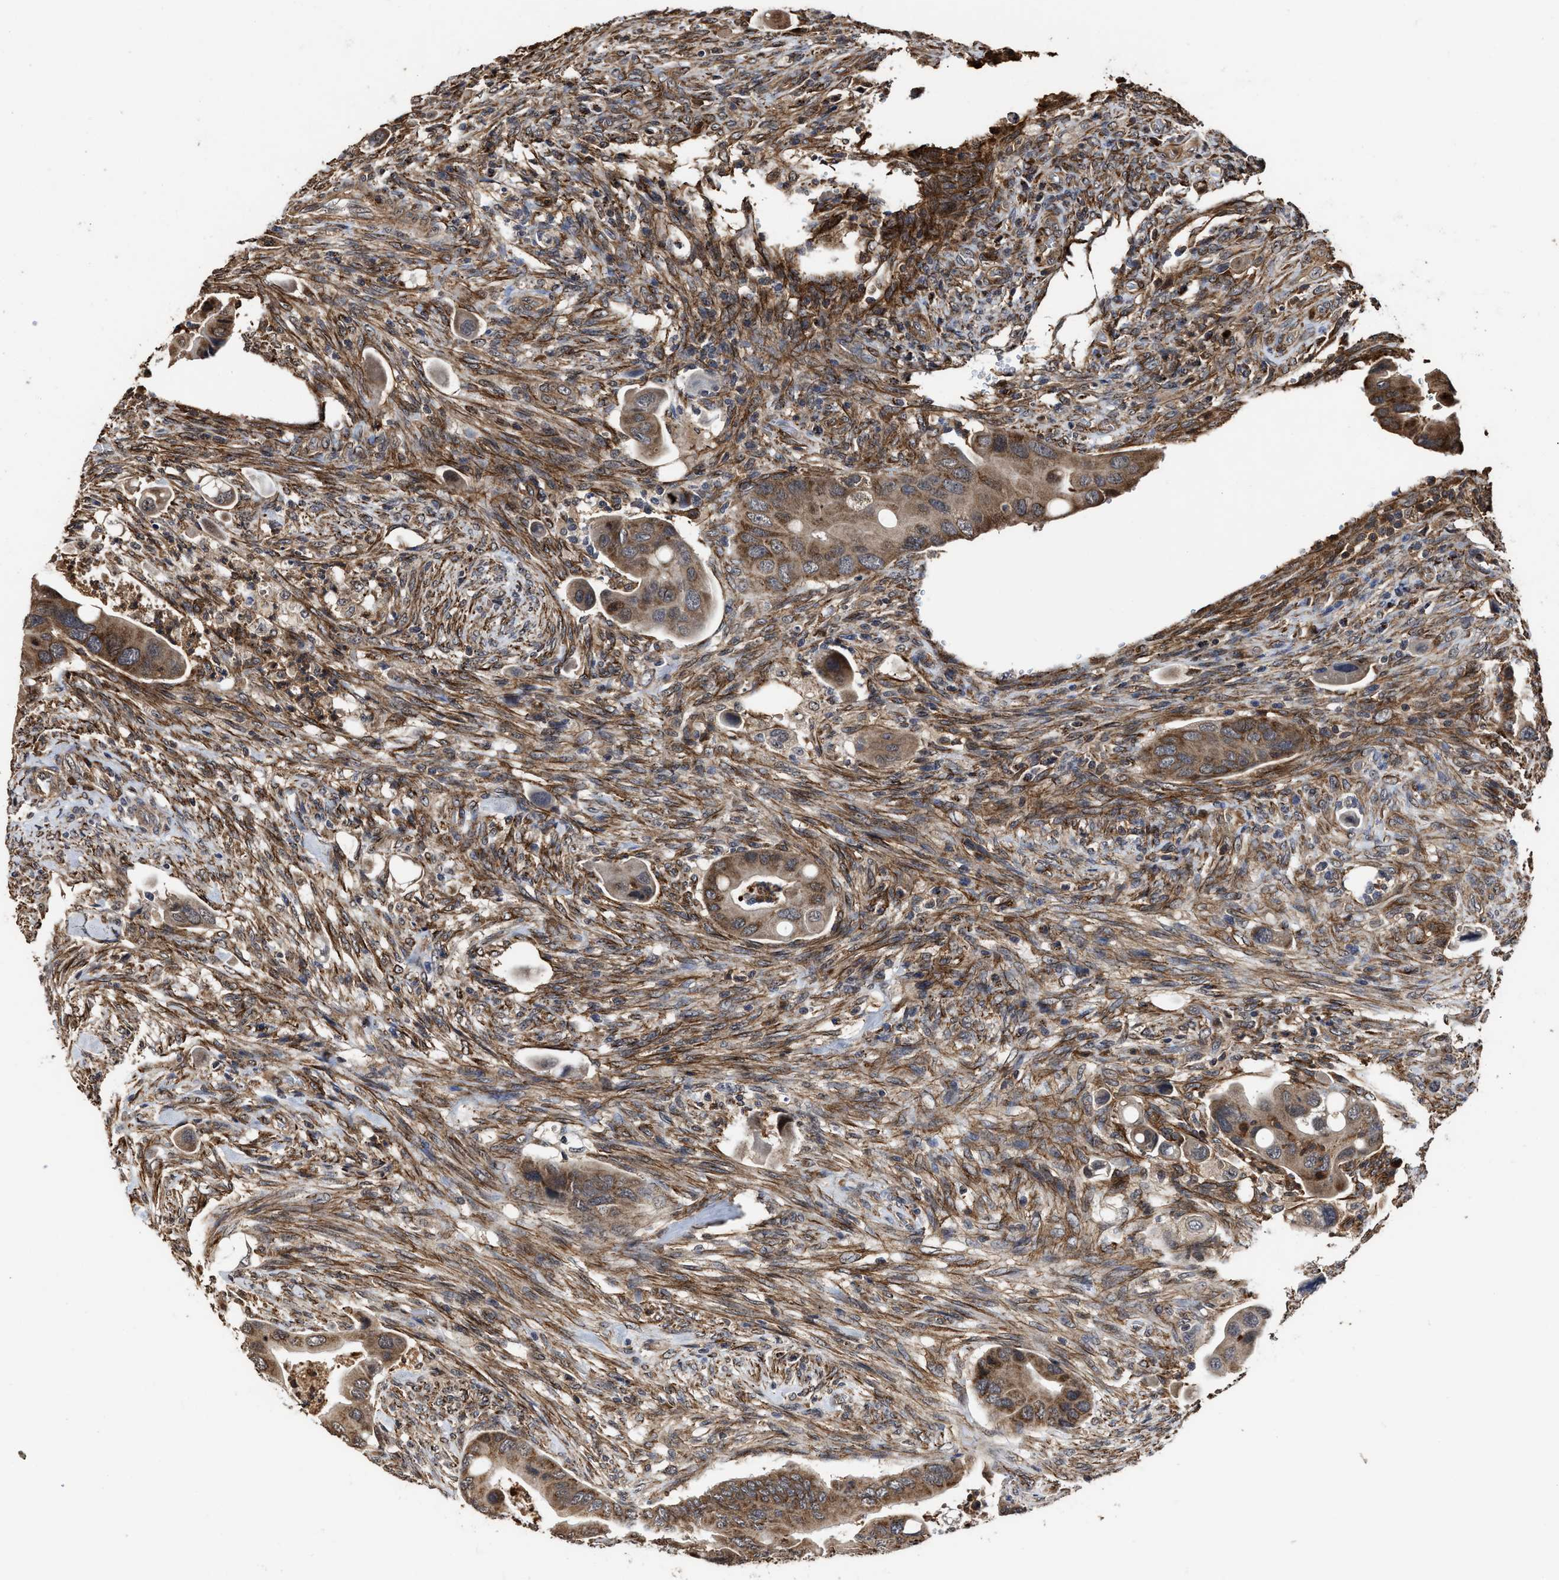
{"staining": {"intensity": "moderate", "quantity": ">75%", "location": "cytoplasmic/membranous"}, "tissue": "colorectal cancer", "cell_type": "Tumor cells", "image_type": "cancer", "snomed": [{"axis": "morphology", "description": "Adenocarcinoma, NOS"}, {"axis": "topography", "description": "Rectum"}], "caption": "The histopathology image displays immunohistochemical staining of colorectal cancer (adenocarcinoma). There is moderate cytoplasmic/membranous staining is present in about >75% of tumor cells. Nuclei are stained in blue.", "gene": "SEPTIN2", "patient": {"sex": "female", "age": 57}}